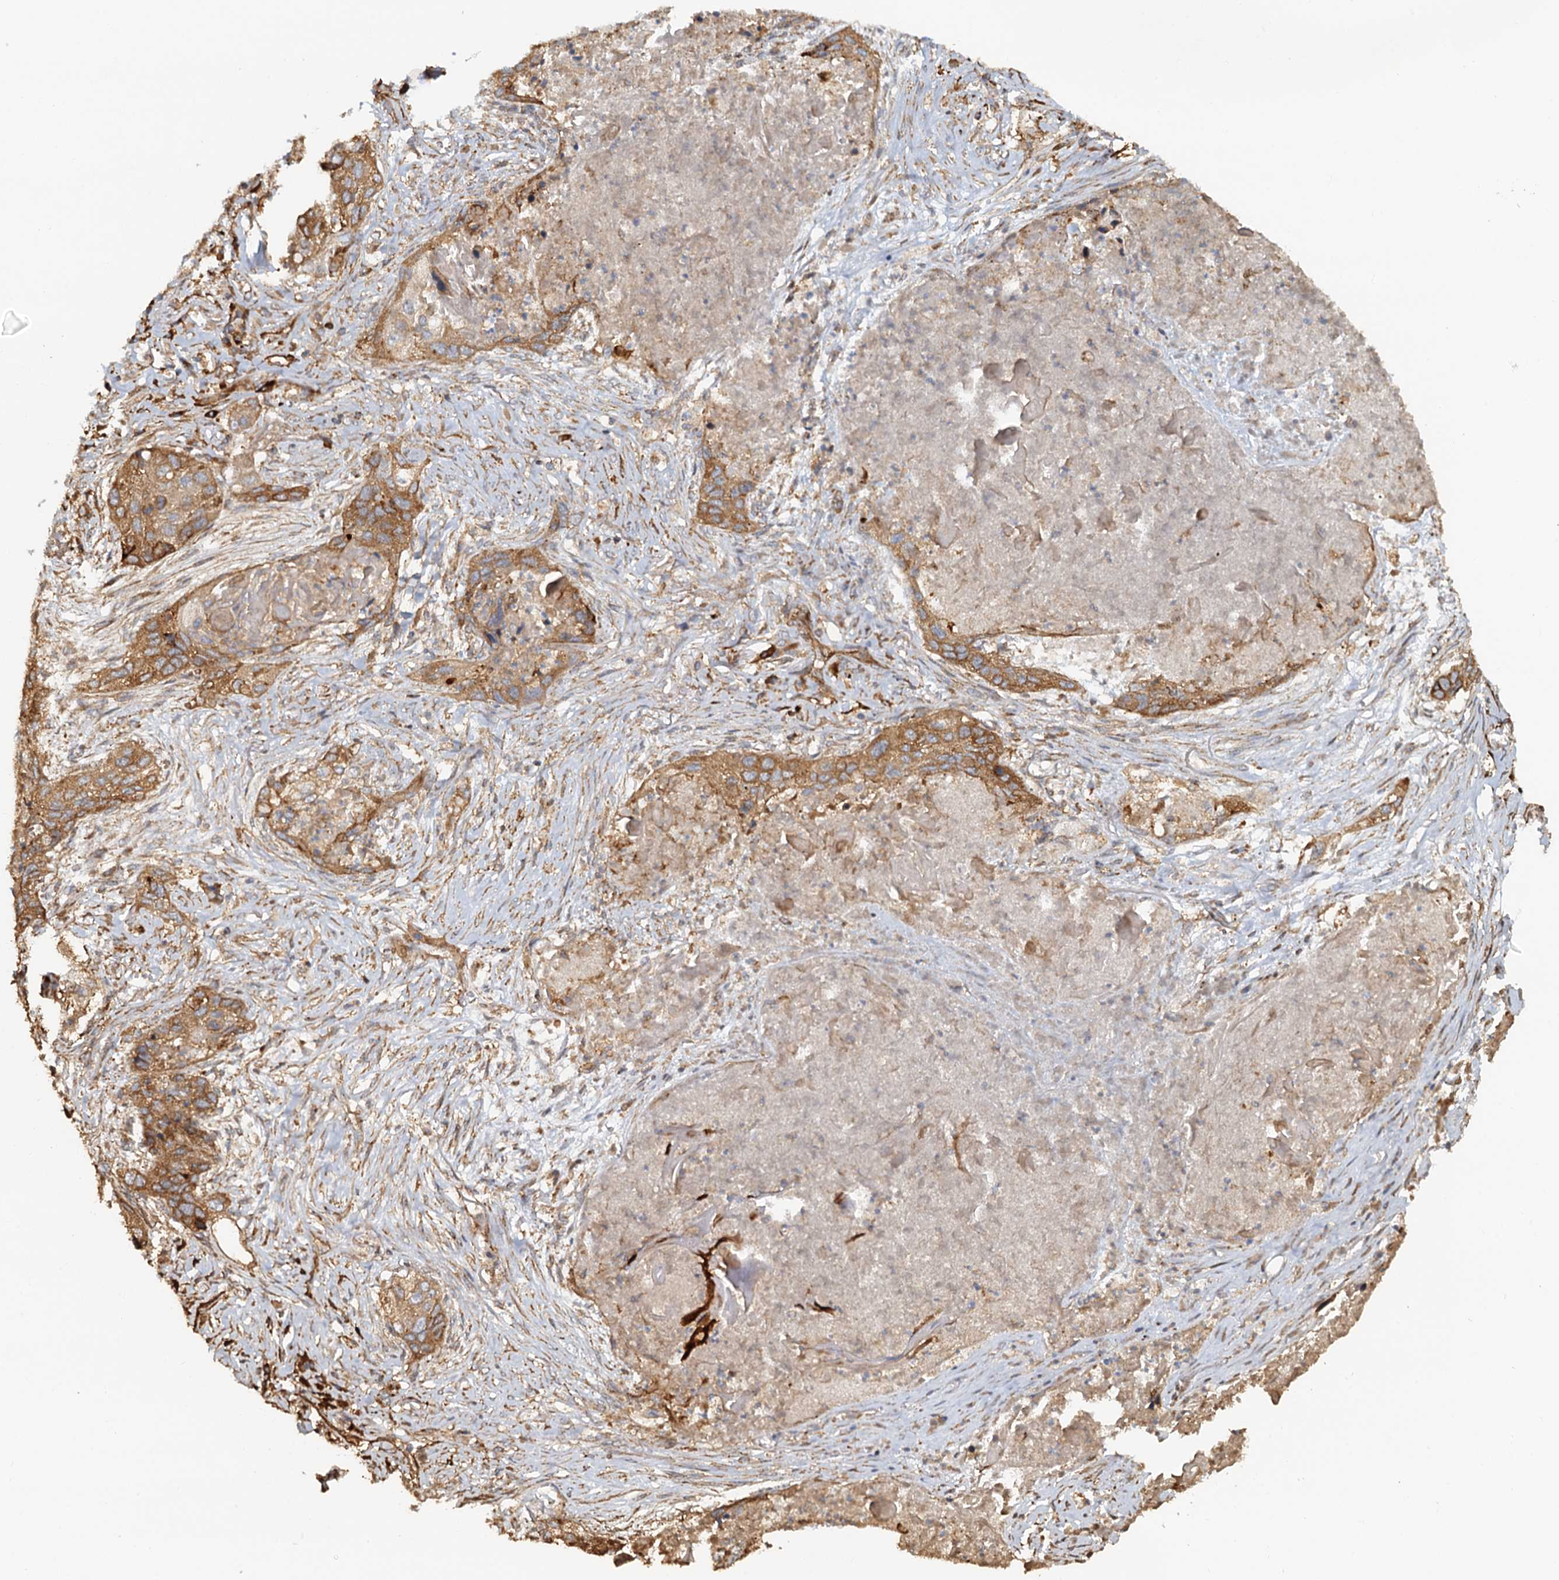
{"staining": {"intensity": "moderate", "quantity": "25%-75%", "location": "cytoplasmic/membranous"}, "tissue": "lung cancer", "cell_type": "Tumor cells", "image_type": "cancer", "snomed": [{"axis": "morphology", "description": "Squamous cell carcinoma, NOS"}, {"axis": "topography", "description": "Lung"}], "caption": "A high-resolution micrograph shows IHC staining of squamous cell carcinoma (lung), which exhibits moderate cytoplasmic/membranous expression in about 25%-75% of tumor cells.", "gene": "NIPAL3", "patient": {"sex": "female", "age": 63}}